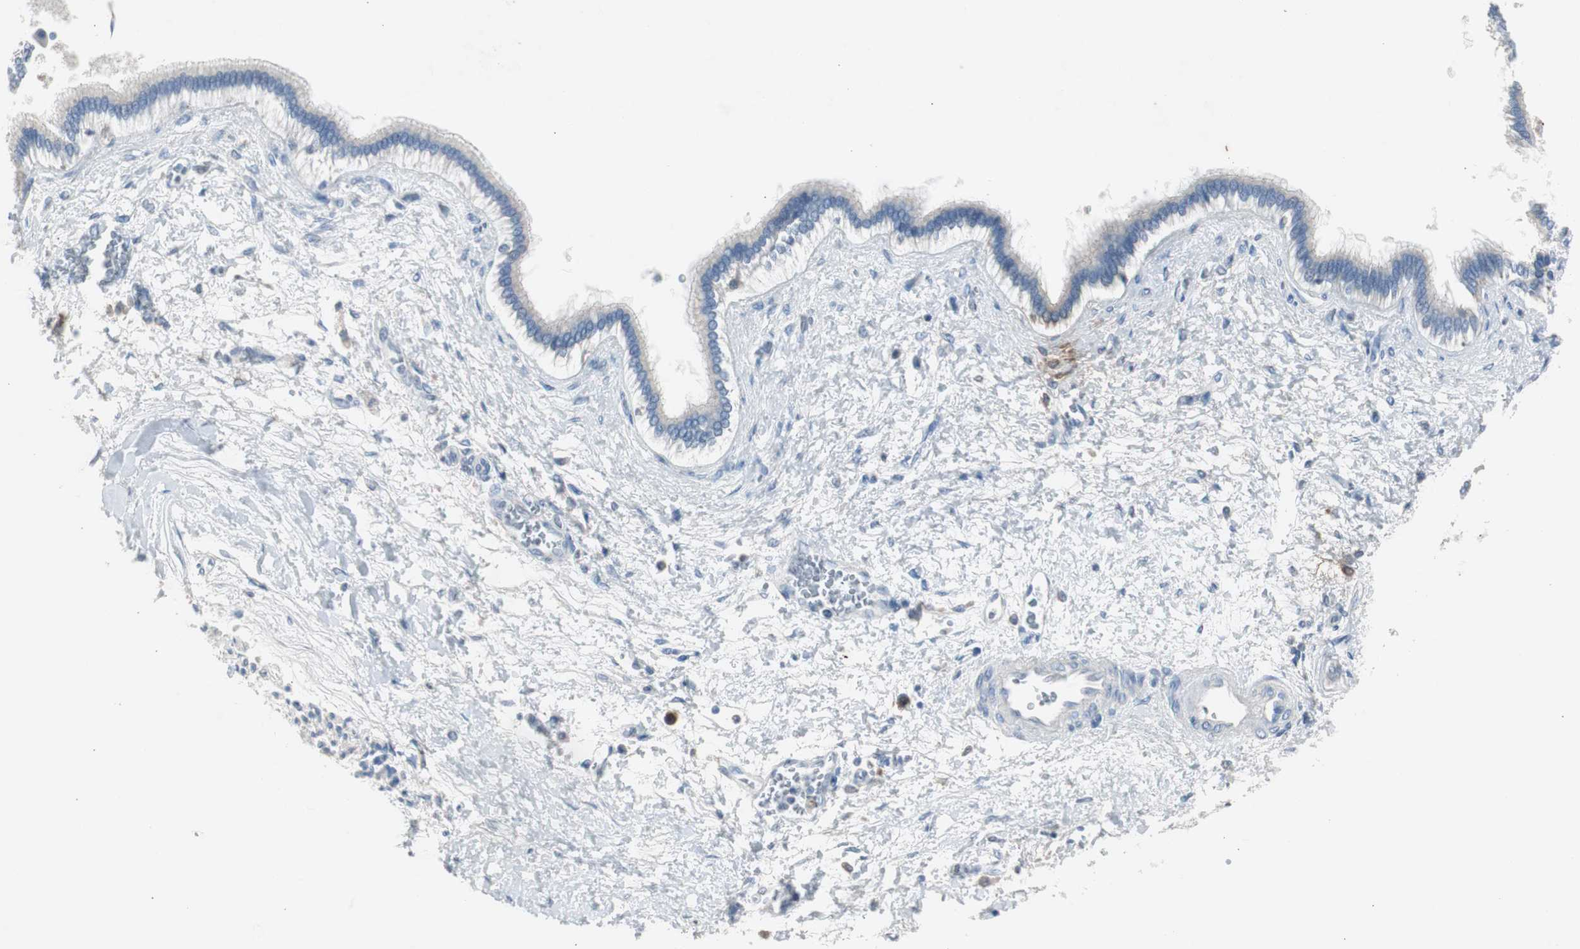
{"staining": {"intensity": "weak", "quantity": "<25%", "location": "cytoplasmic/membranous"}, "tissue": "liver cancer", "cell_type": "Tumor cells", "image_type": "cancer", "snomed": [{"axis": "morphology", "description": "Cholangiocarcinoma"}, {"axis": "topography", "description": "Liver"}], "caption": "DAB (3,3'-diaminobenzidine) immunohistochemical staining of human liver cholangiocarcinoma demonstrates no significant staining in tumor cells.", "gene": "TK1", "patient": {"sex": "male", "age": 50}}